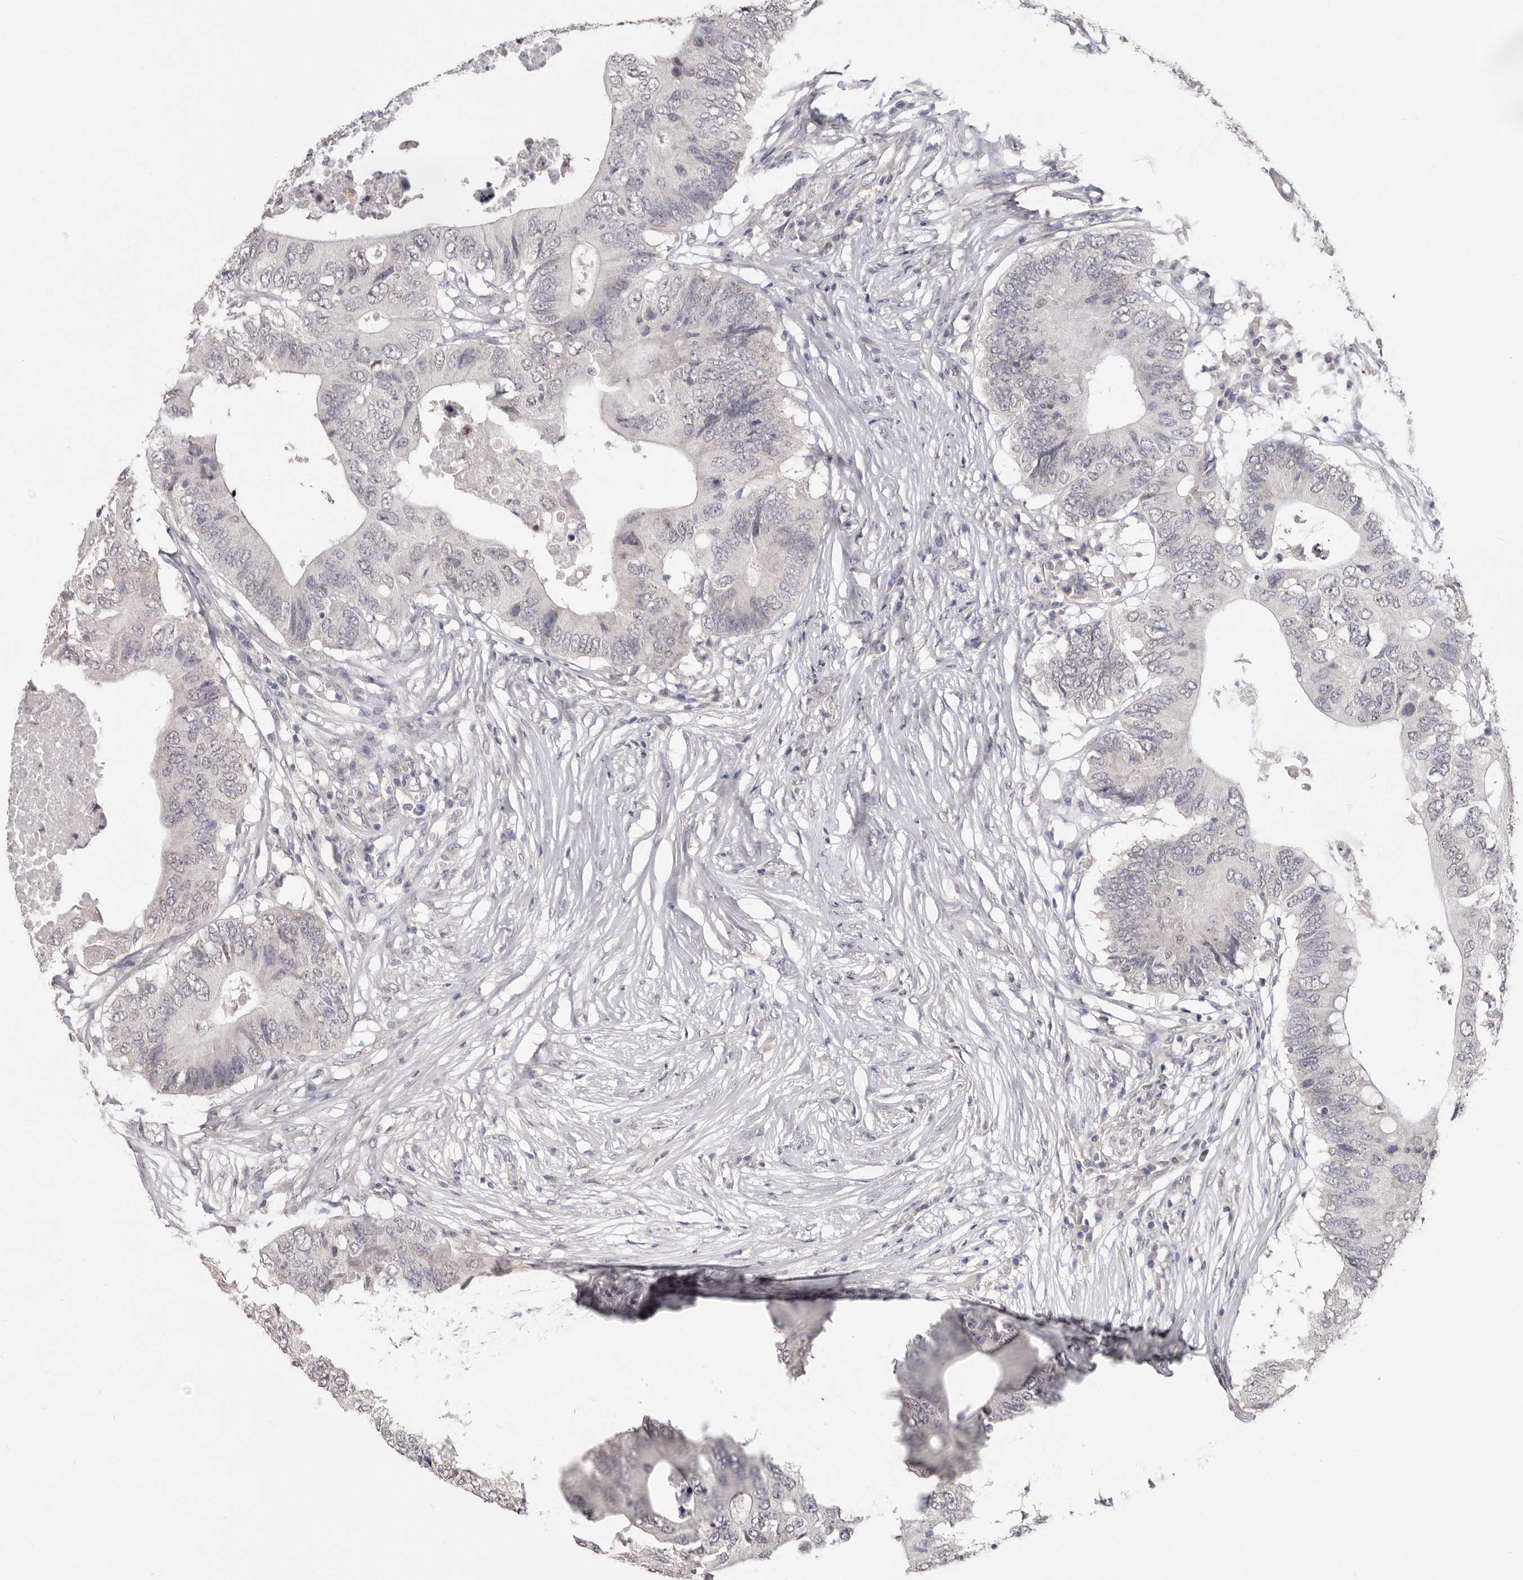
{"staining": {"intensity": "negative", "quantity": "none", "location": "none"}, "tissue": "colorectal cancer", "cell_type": "Tumor cells", "image_type": "cancer", "snomed": [{"axis": "morphology", "description": "Adenocarcinoma, NOS"}, {"axis": "topography", "description": "Colon"}], "caption": "Immunohistochemistry of human colorectal cancer exhibits no expression in tumor cells. (Brightfield microscopy of DAB (3,3'-diaminobenzidine) immunohistochemistry at high magnification).", "gene": "LINGO2", "patient": {"sex": "male", "age": 71}}